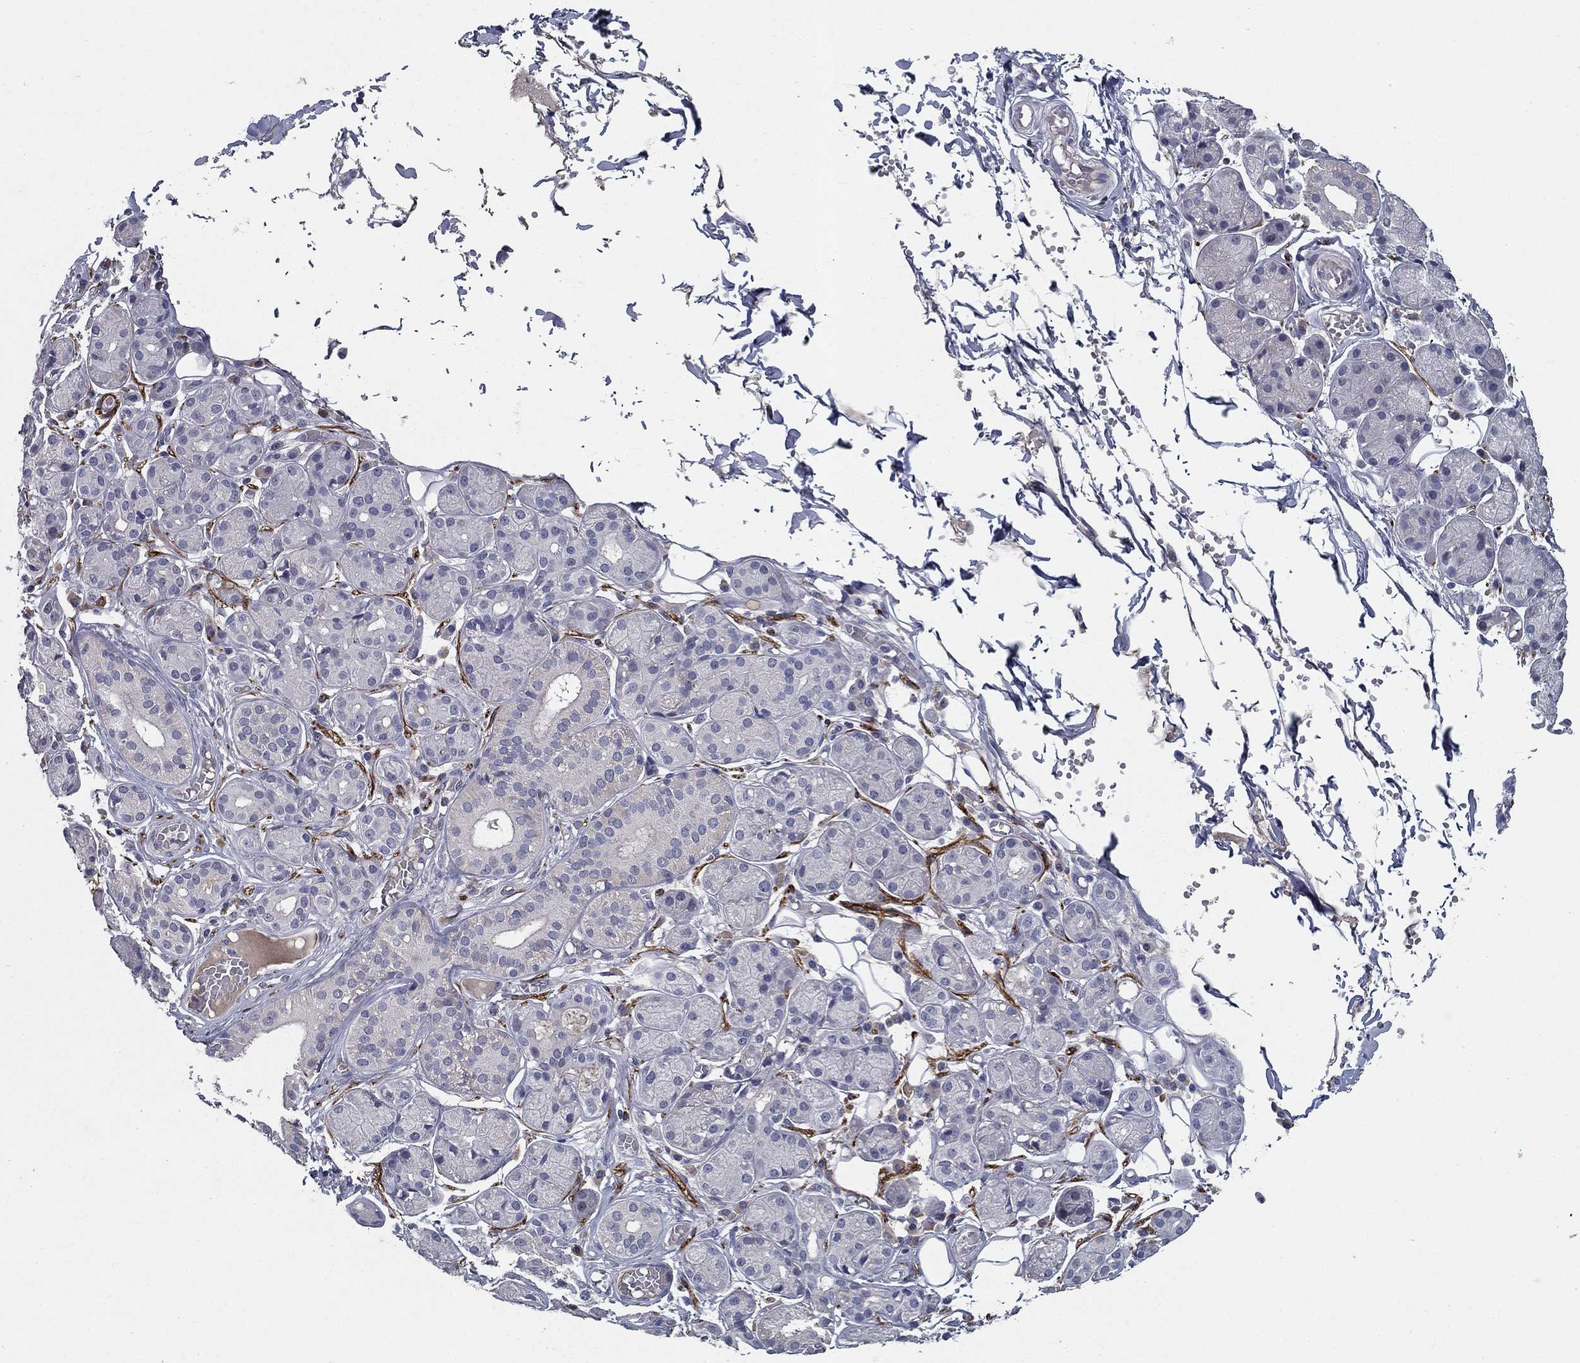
{"staining": {"intensity": "negative", "quantity": "none", "location": "none"}, "tissue": "salivary gland", "cell_type": "Glandular cells", "image_type": "normal", "snomed": [{"axis": "morphology", "description": "Normal tissue, NOS"}, {"axis": "topography", "description": "Salivary gland"}, {"axis": "topography", "description": "Peripheral nerve tissue"}], "caption": "Glandular cells show no significant positivity in normal salivary gland. The staining was performed using DAB to visualize the protein expression in brown, while the nuclei were stained in blue with hematoxylin (Magnification: 20x).", "gene": "CD274", "patient": {"sex": "male", "age": 71}}